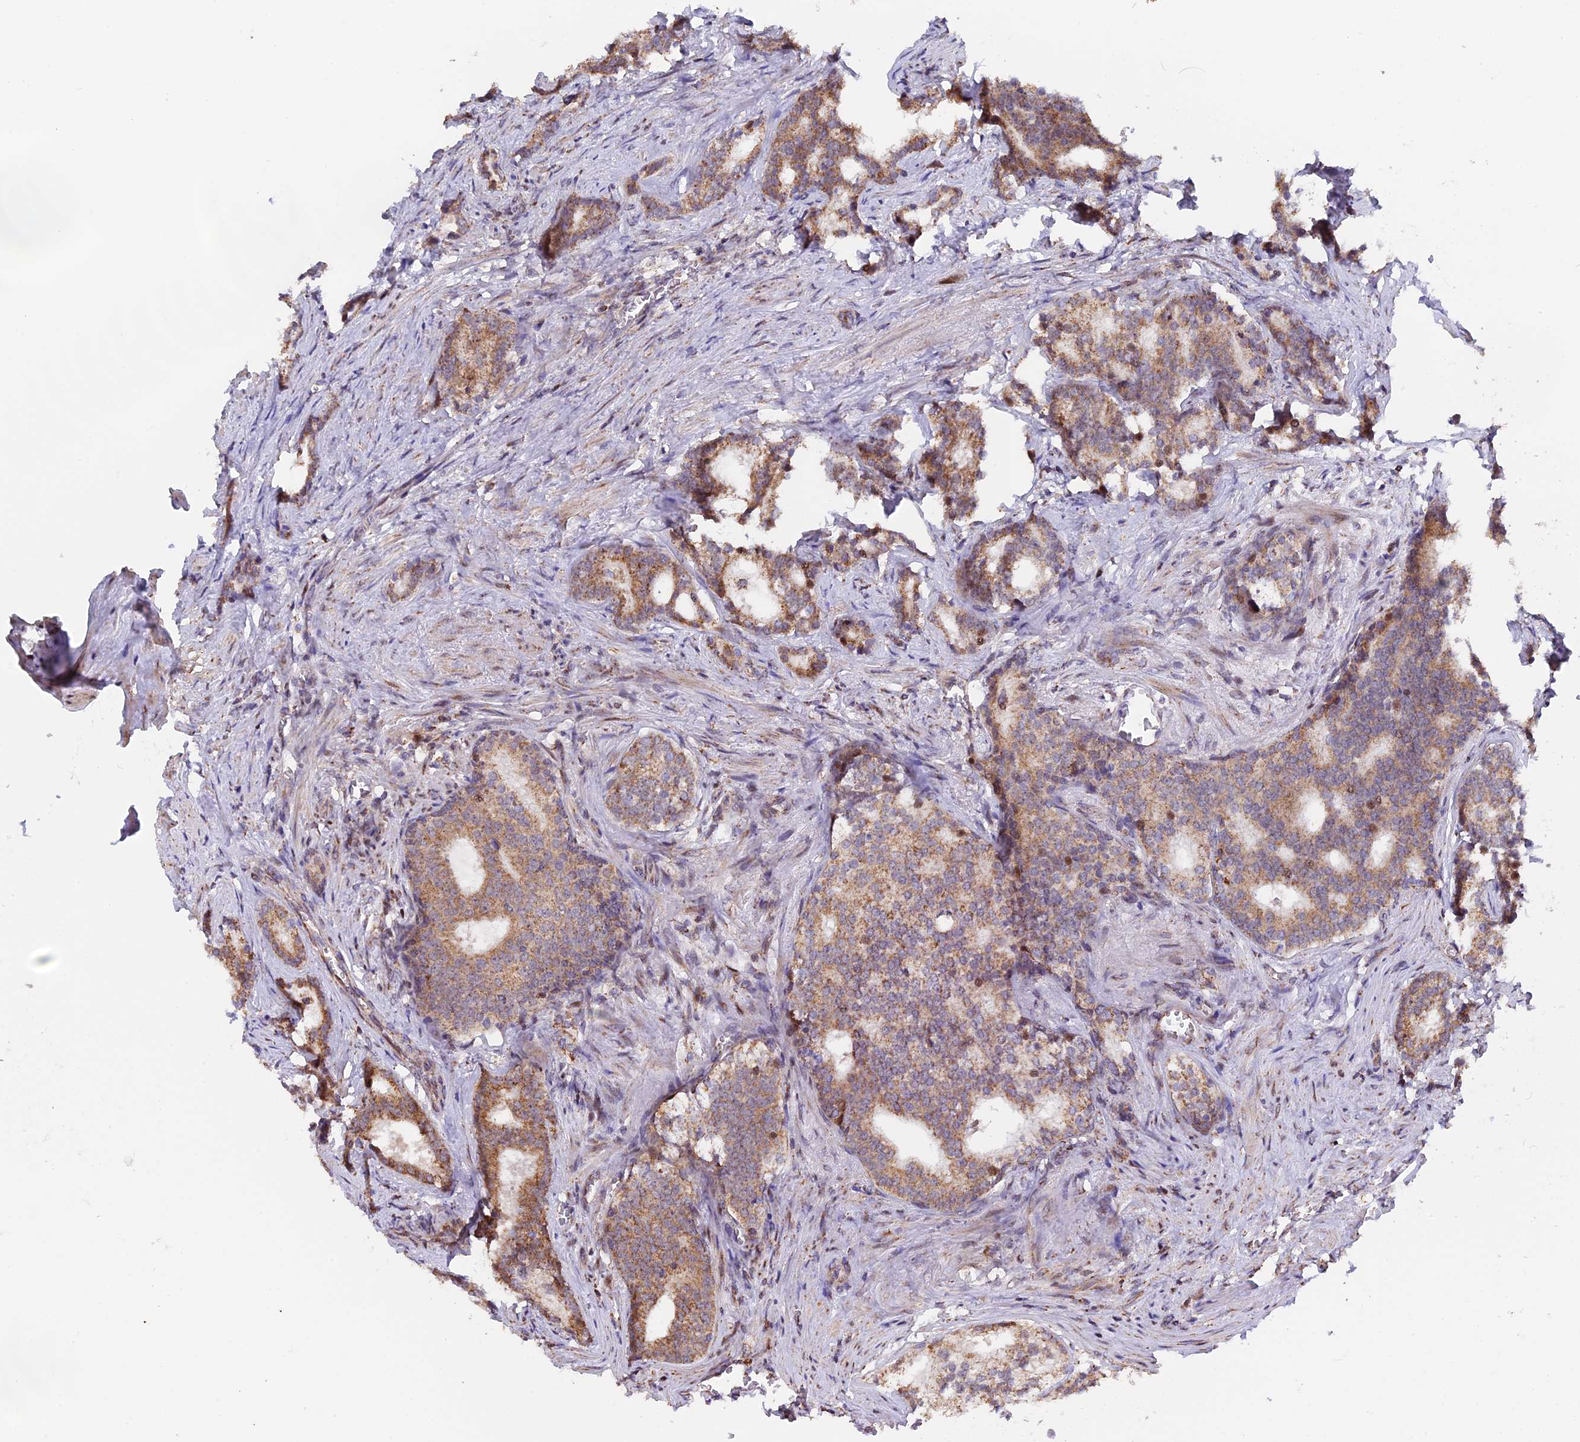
{"staining": {"intensity": "moderate", "quantity": ">75%", "location": "cytoplasmic/membranous"}, "tissue": "prostate cancer", "cell_type": "Tumor cells", "image_type": "cancer", "snomed": [{"axis": "morphology", "description": "Adenocarcinoma, Low grade"}, {"axis": "topography", "description": "Prostate"}], "caption": "Low-grade adenocarcinoma (prostate) tissue exhibits moderate cytoplasmic/membranous positivity in approximately >75% of tumor cells, visualized by immunohistochemistry. Immunohistochemistry stains the protein of interest in brown and the nuclei are stained blue.", "gene": "FAM174C", "patient": {"sex": "male", "age": 71}}